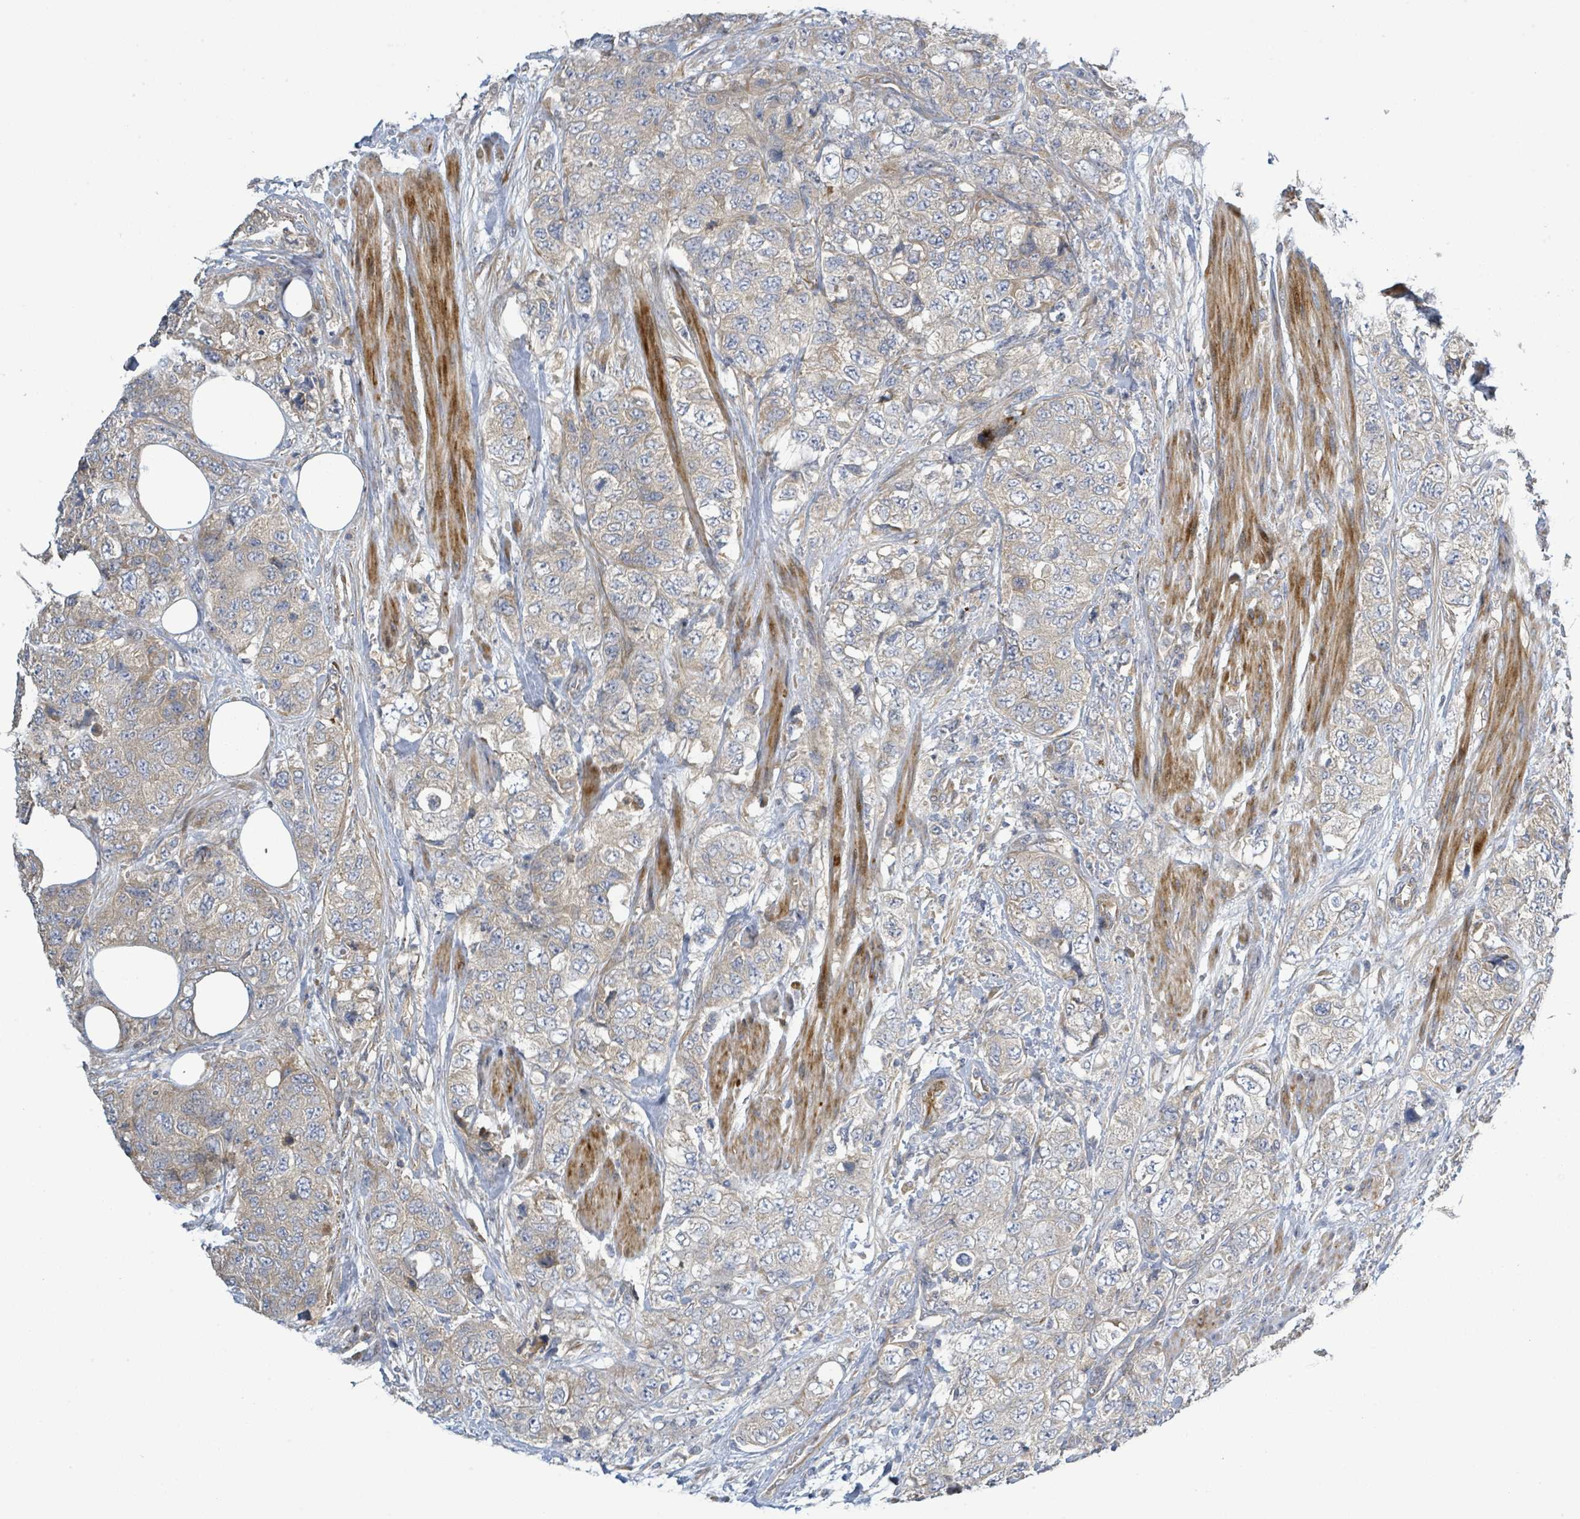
{"staining": {"intensity": "weak", "quantity": ">75%", "location": "cytoplasmic/membranous"}, "tissue": "urothelial cancer", "cell_type": "Tumor cells", "image_type": "cancer", "snomed": [{"axis": "morphology", "description": "Urothelial carcinoma, High grade"}, {"axis": "topography", "description": "Urinary bladder"}], "caption": "Weak cytoplasmic/membranous positivity for a protein is seen in approximately >75% of tumor cells of urothelial cancer using immunohistochemistry.", "gene": "CFAP210", "patient": {"sex": "female", "age": 78}}